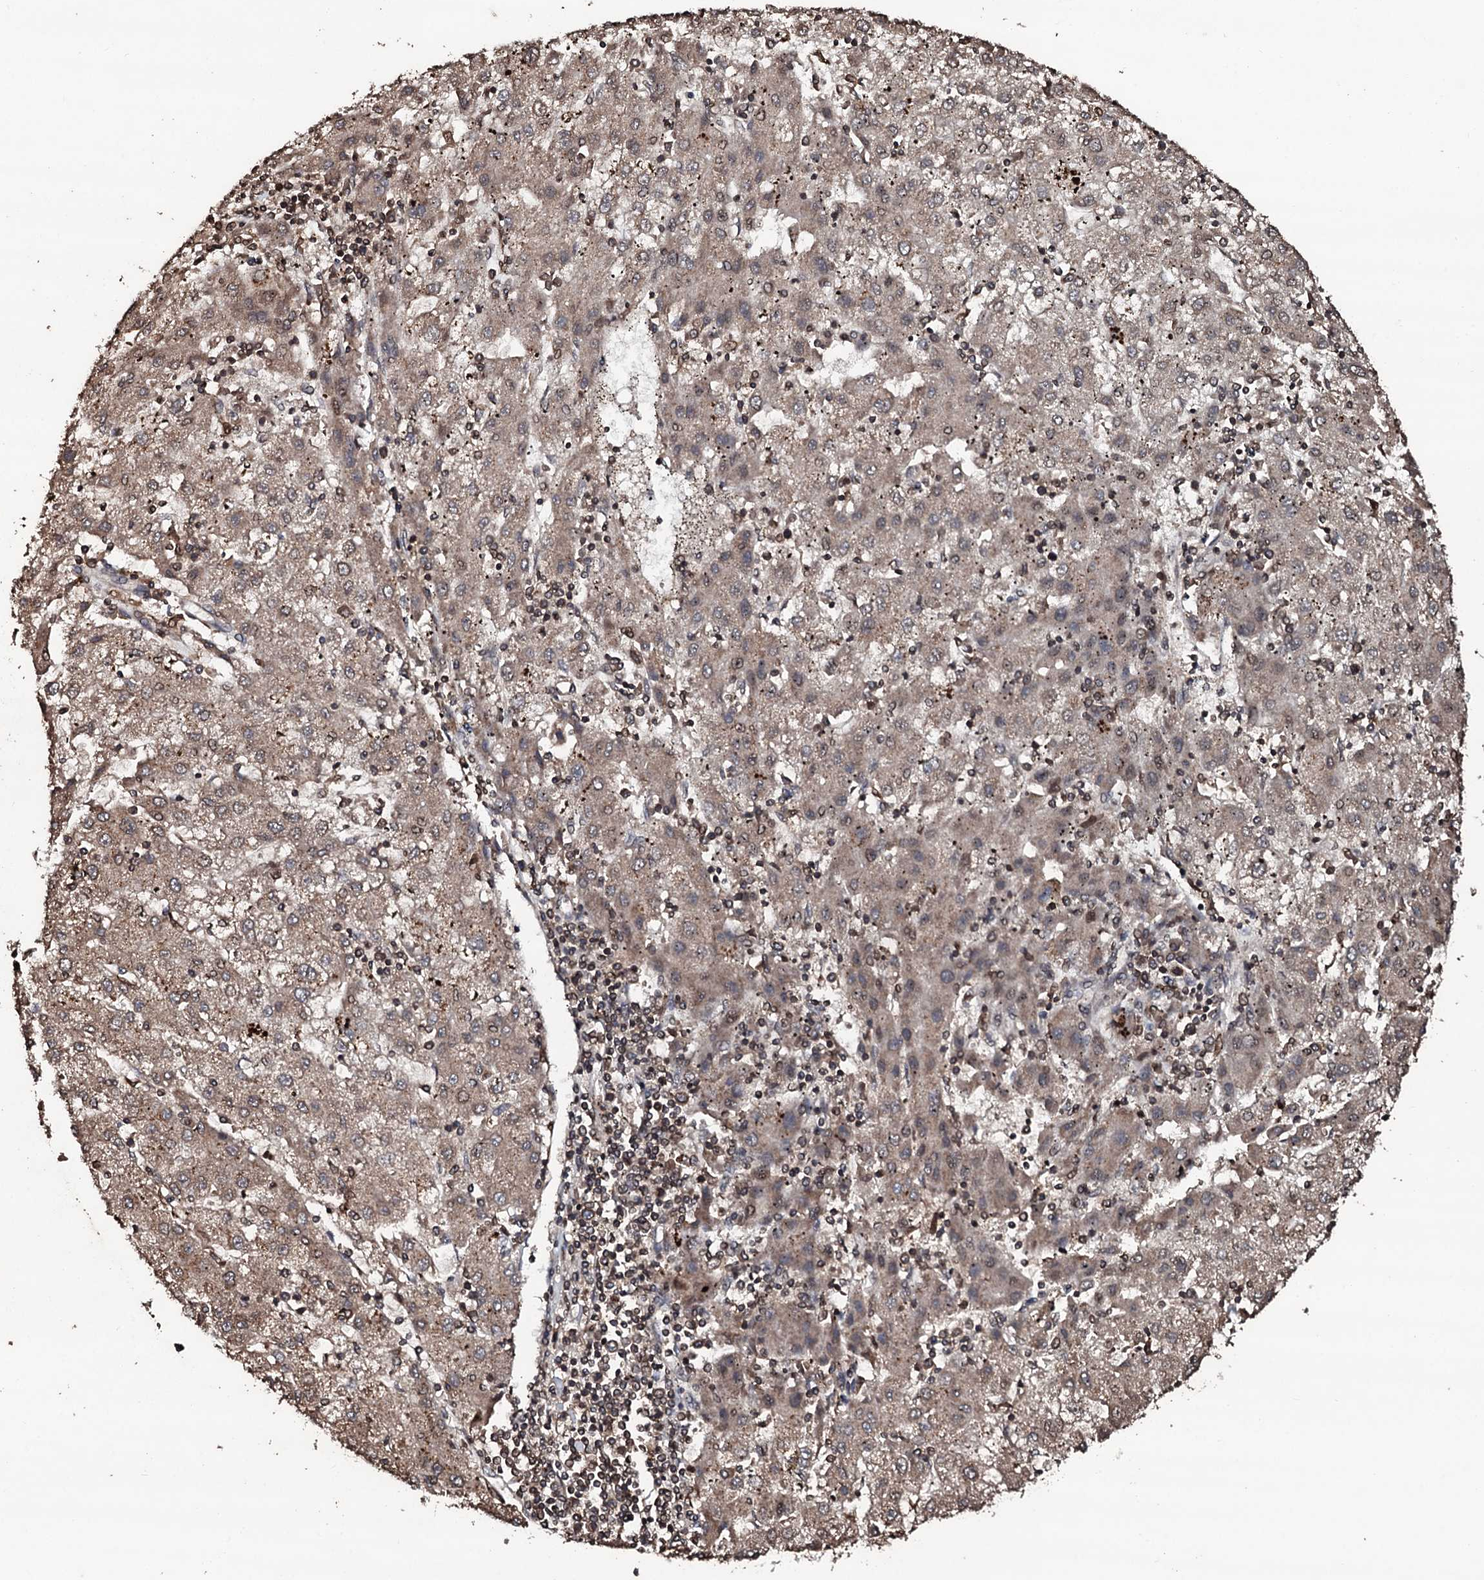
{"staining": {"intensity": "moderate", "quantity": ">75%", "location": "cytoplasmic/membranous"}, "tissue": "liver cancer", "cell_type": "Tumor cells", "image_type": "cancer", "snomed": [{"axis": "morphology", "description": "Carcinoma, Hepatocellular, NOS"}, {"axis": "topography", "description": "Liver"}], "caption": "Tumor cells reveal moderate cytoplasmic/membranous expression in about >75% of cells in hepatocellular carcinoma (liver).", "gene": "SDHAF2", "patient": {"sex": "male", "age": 72}}